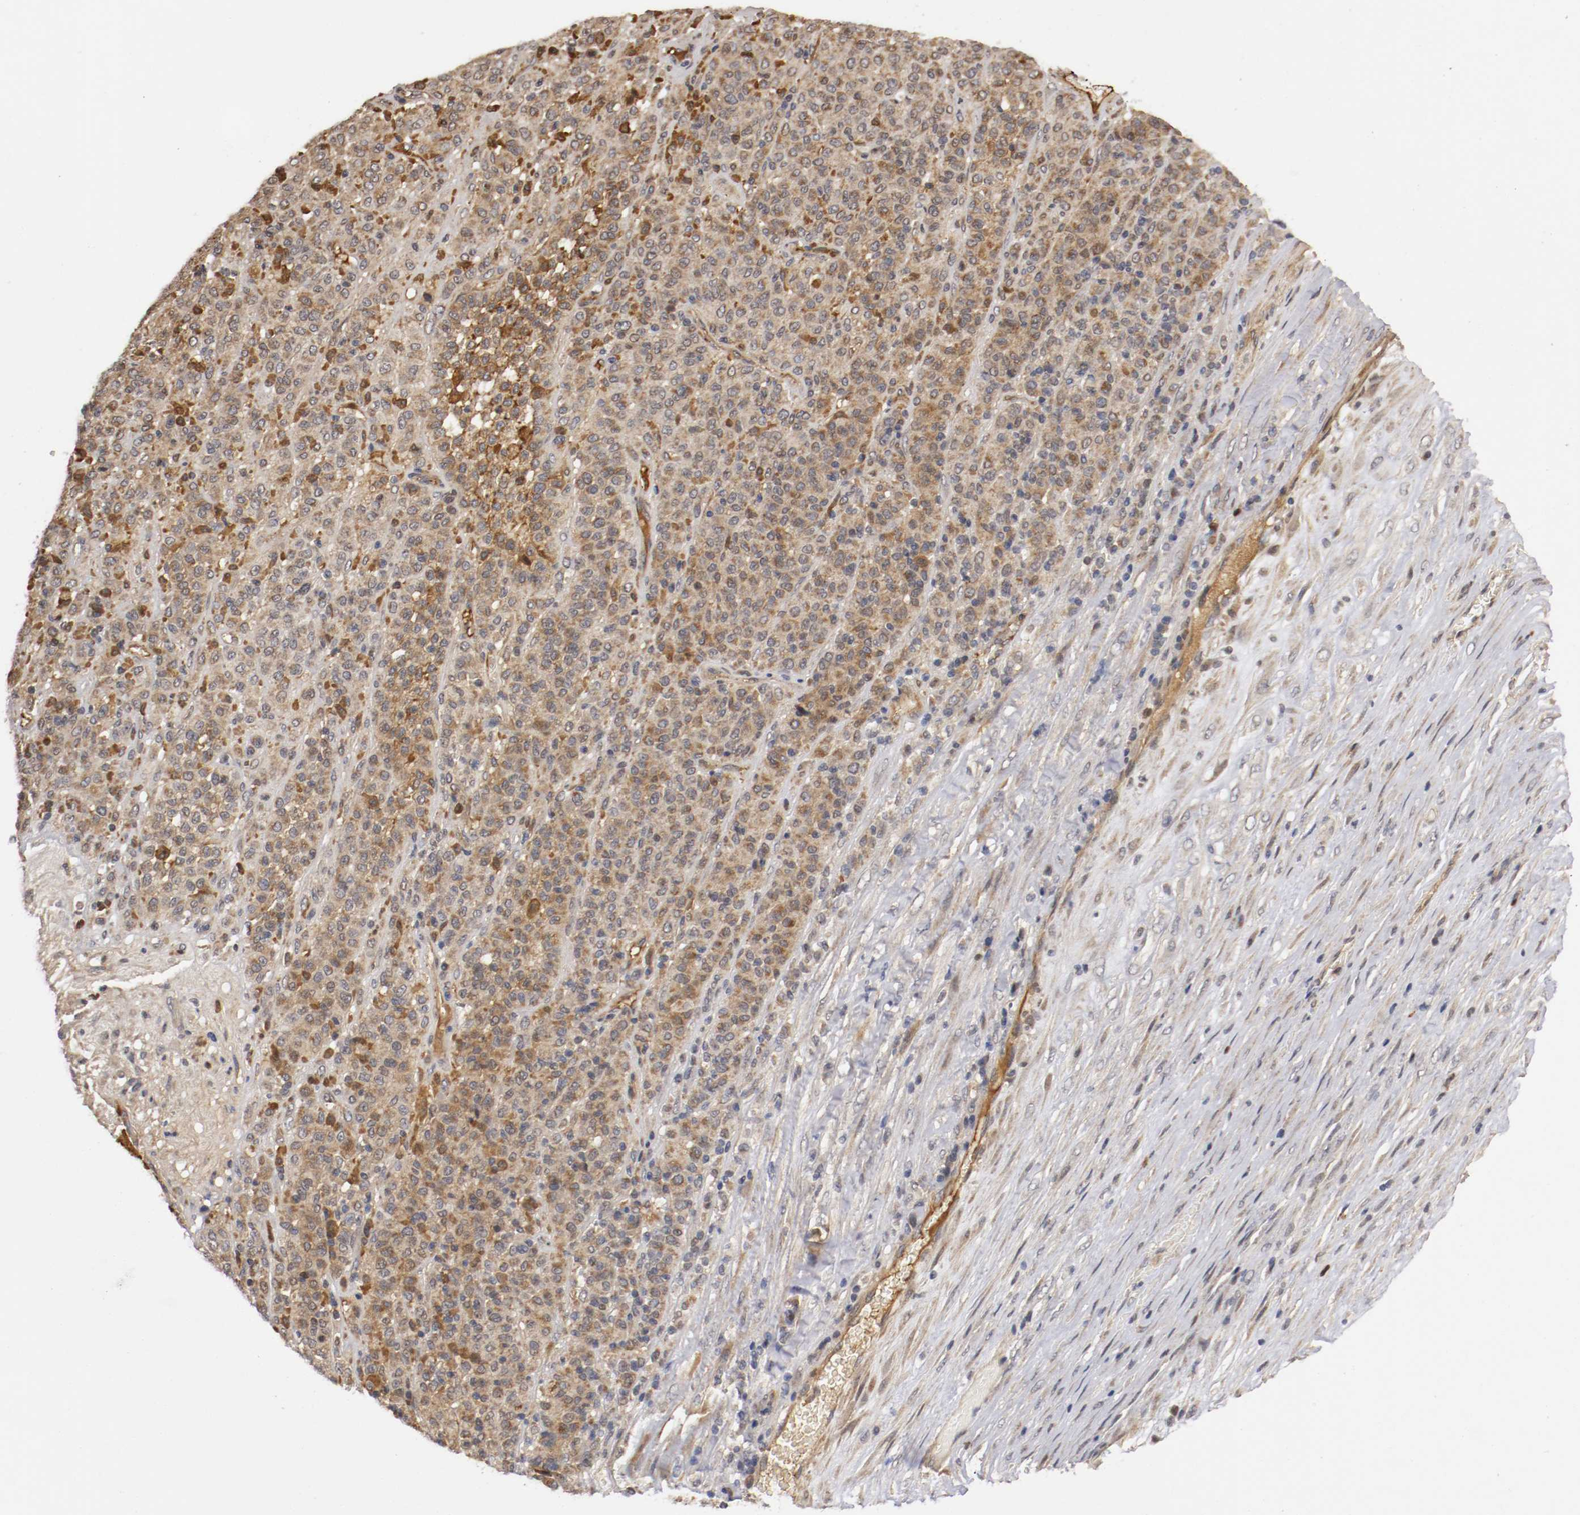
{"staining": {"intensity": "moderate", "quantity": ">75%", "location": "cytoplasmic/membranous"}, "tissue": "melanoma", "cell_type": "Tumor cells", "image_type": "cancer", "snomed": [{"axis": "morphology", "description": "Malignant melanoma, Metastatic site"}, {"axis": "topography", "description": "Pancreas"}], "caption": "Malignant melanoma (metastatic site) stained for a protein (brown) shows moderate cytoplasmic/membranous positive expression in approximately >75% of tumor cells.", "gene": "TNFRSF1B", "patient": {"sex": "female", "age": 30}}